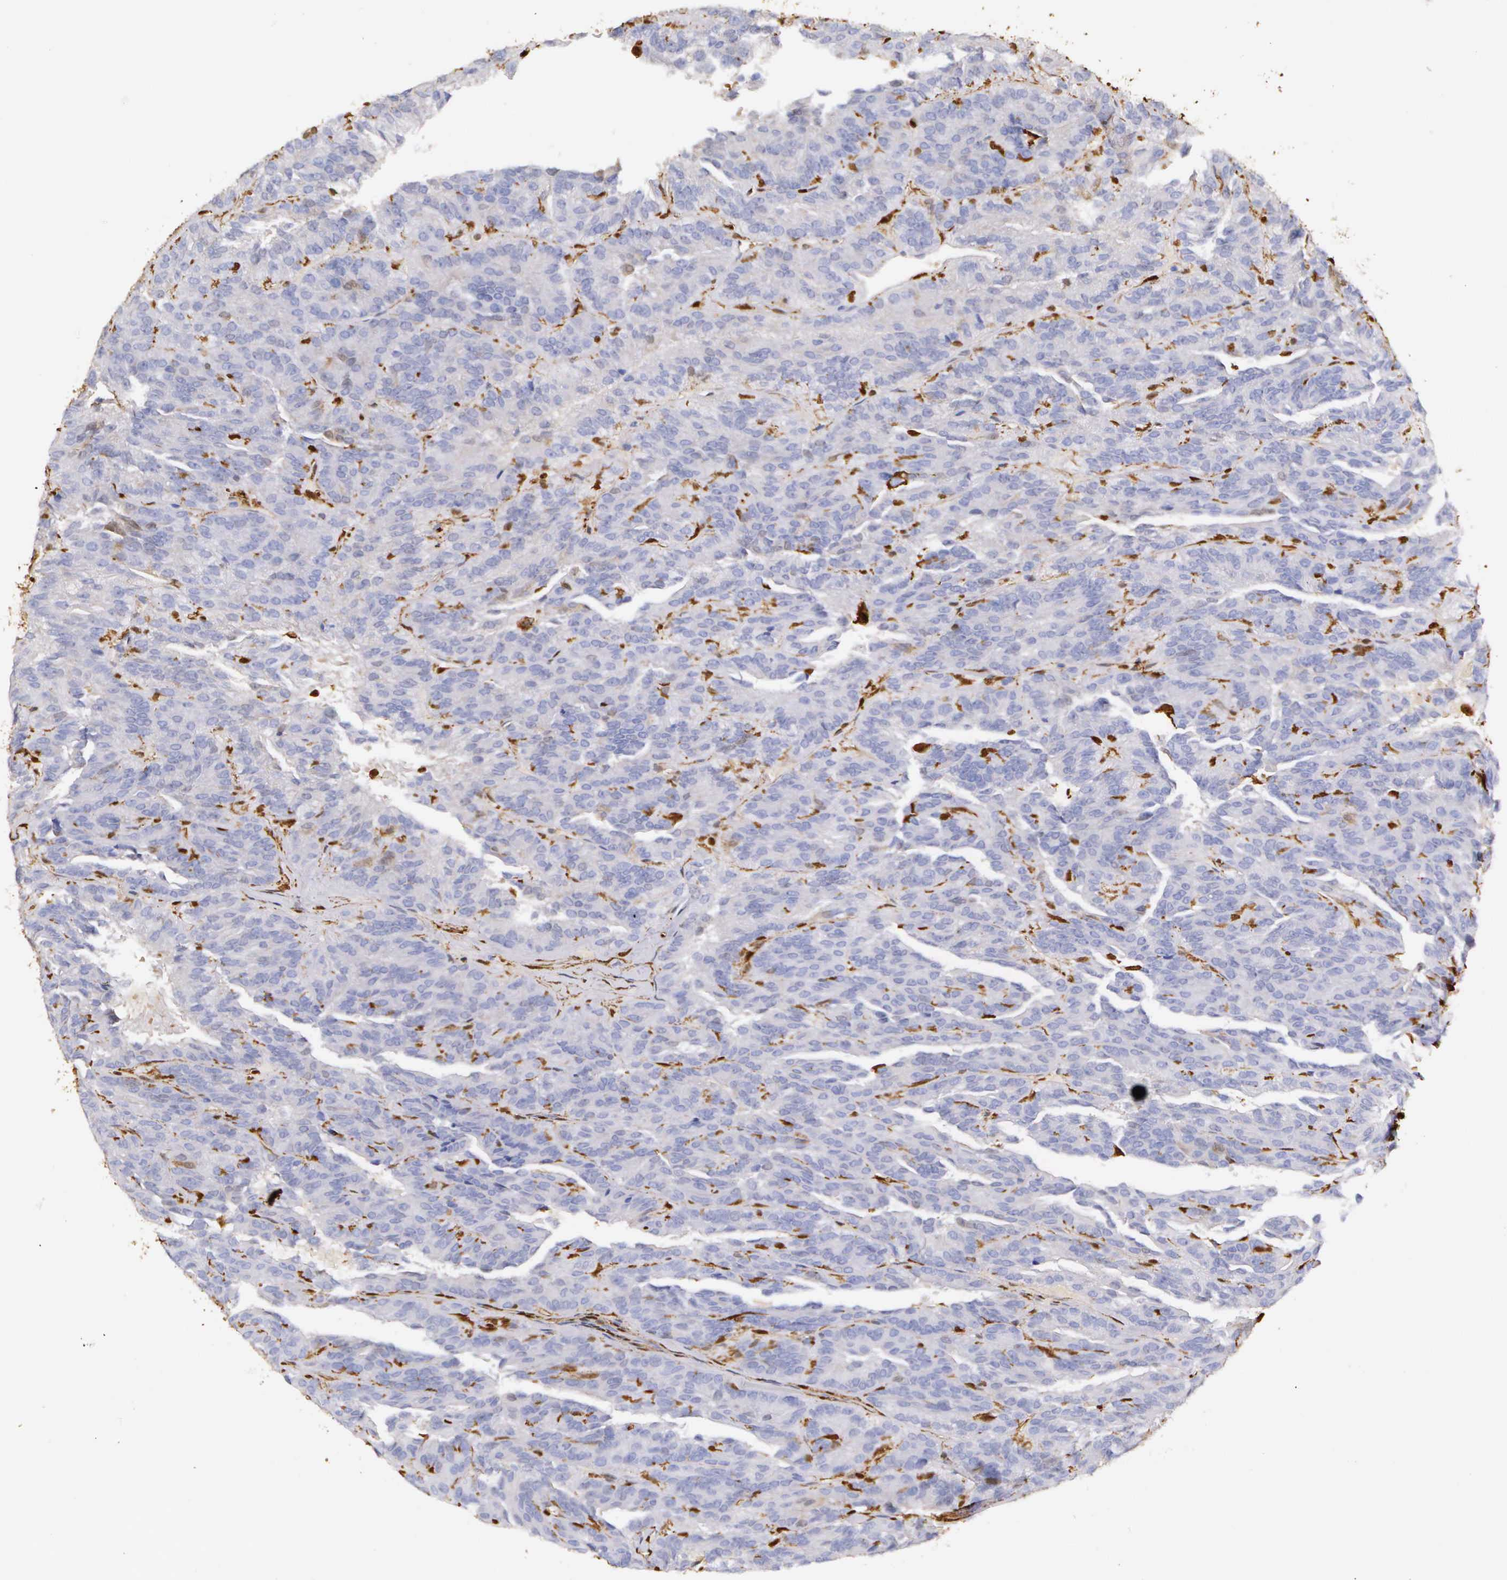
{"staining": {"intensity": "negative", "quantity": "none", "location": "none"}, "tissue": "renal cancer", "cell_type": "Tumor cells", "image_type": "cancer", "snomed": [{"axis": "morphology", "description": "Adenocarcinoma, NOS"}, {"axis": "topography", "description": "Kidney"}], "caption": "A histopathology image of renal cancer stained for a protein displays no brown staining in tumor cells.", "gene": "LGALS1", "patient": {"sex": "male", "age": 46}}